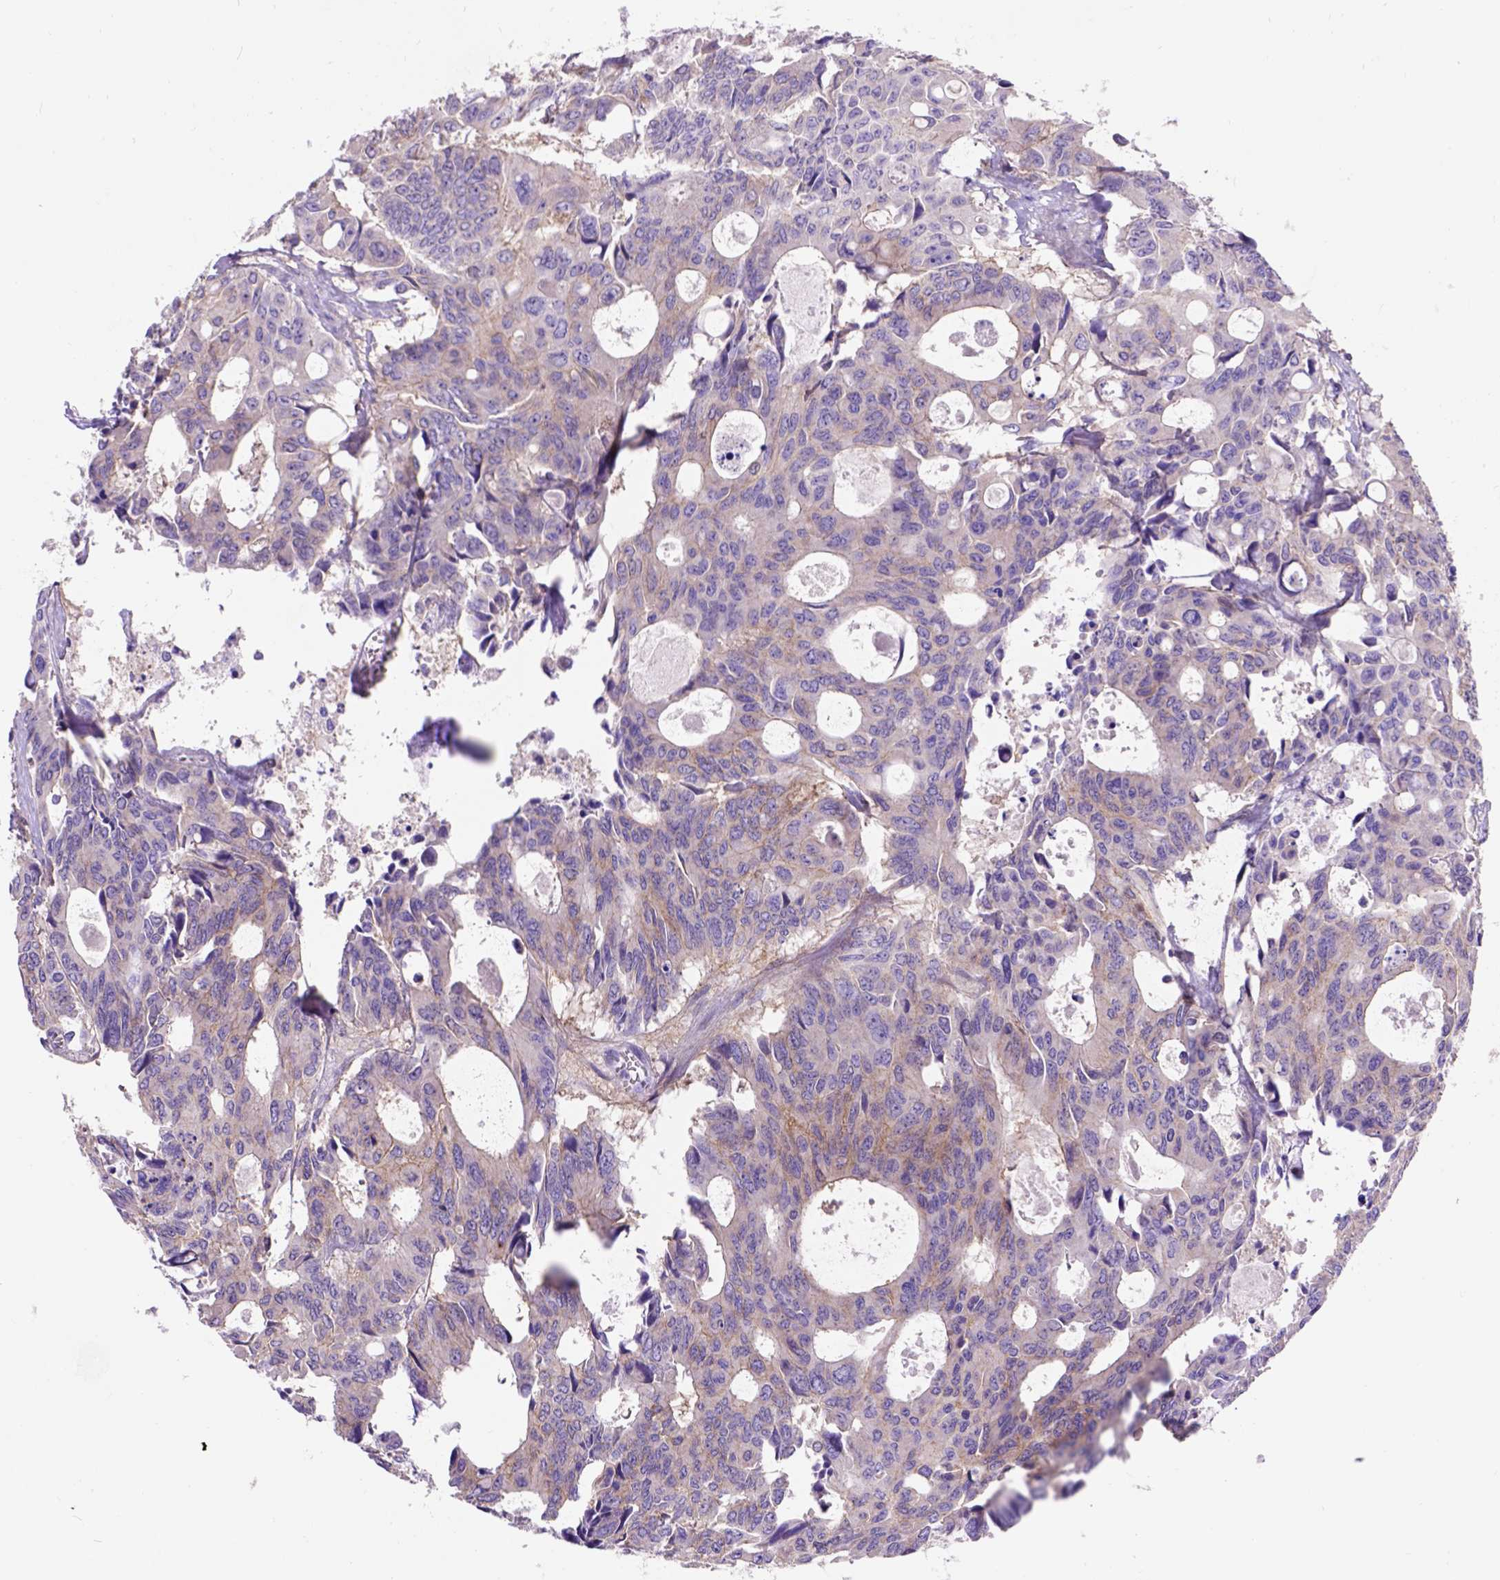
{"staining": {"intensity": "moderate", "quantity": "<25%", "location": "cytoplasmic/membranous"}, "tissue": "colorectal cancer", "cell_type": "Tumor cells", "image_type": "cancer", "snomed": [{"axis": "morphology", "description": "Adenocarcinoma, NOS"}, {"axis": "topography", "description": "Rectum"}], "caption": "DAB immunohistochemical staining of human colorectal cancer demonstrates moderate cytoplasmic/membranous protein positivity in approximately <25% of tumor cells. Immunohistochemistry stains the protein of interest in brown and the nuclei are stained blue.", "gene": "EGFR", "patient": {"sex": "male", "age": 76}}